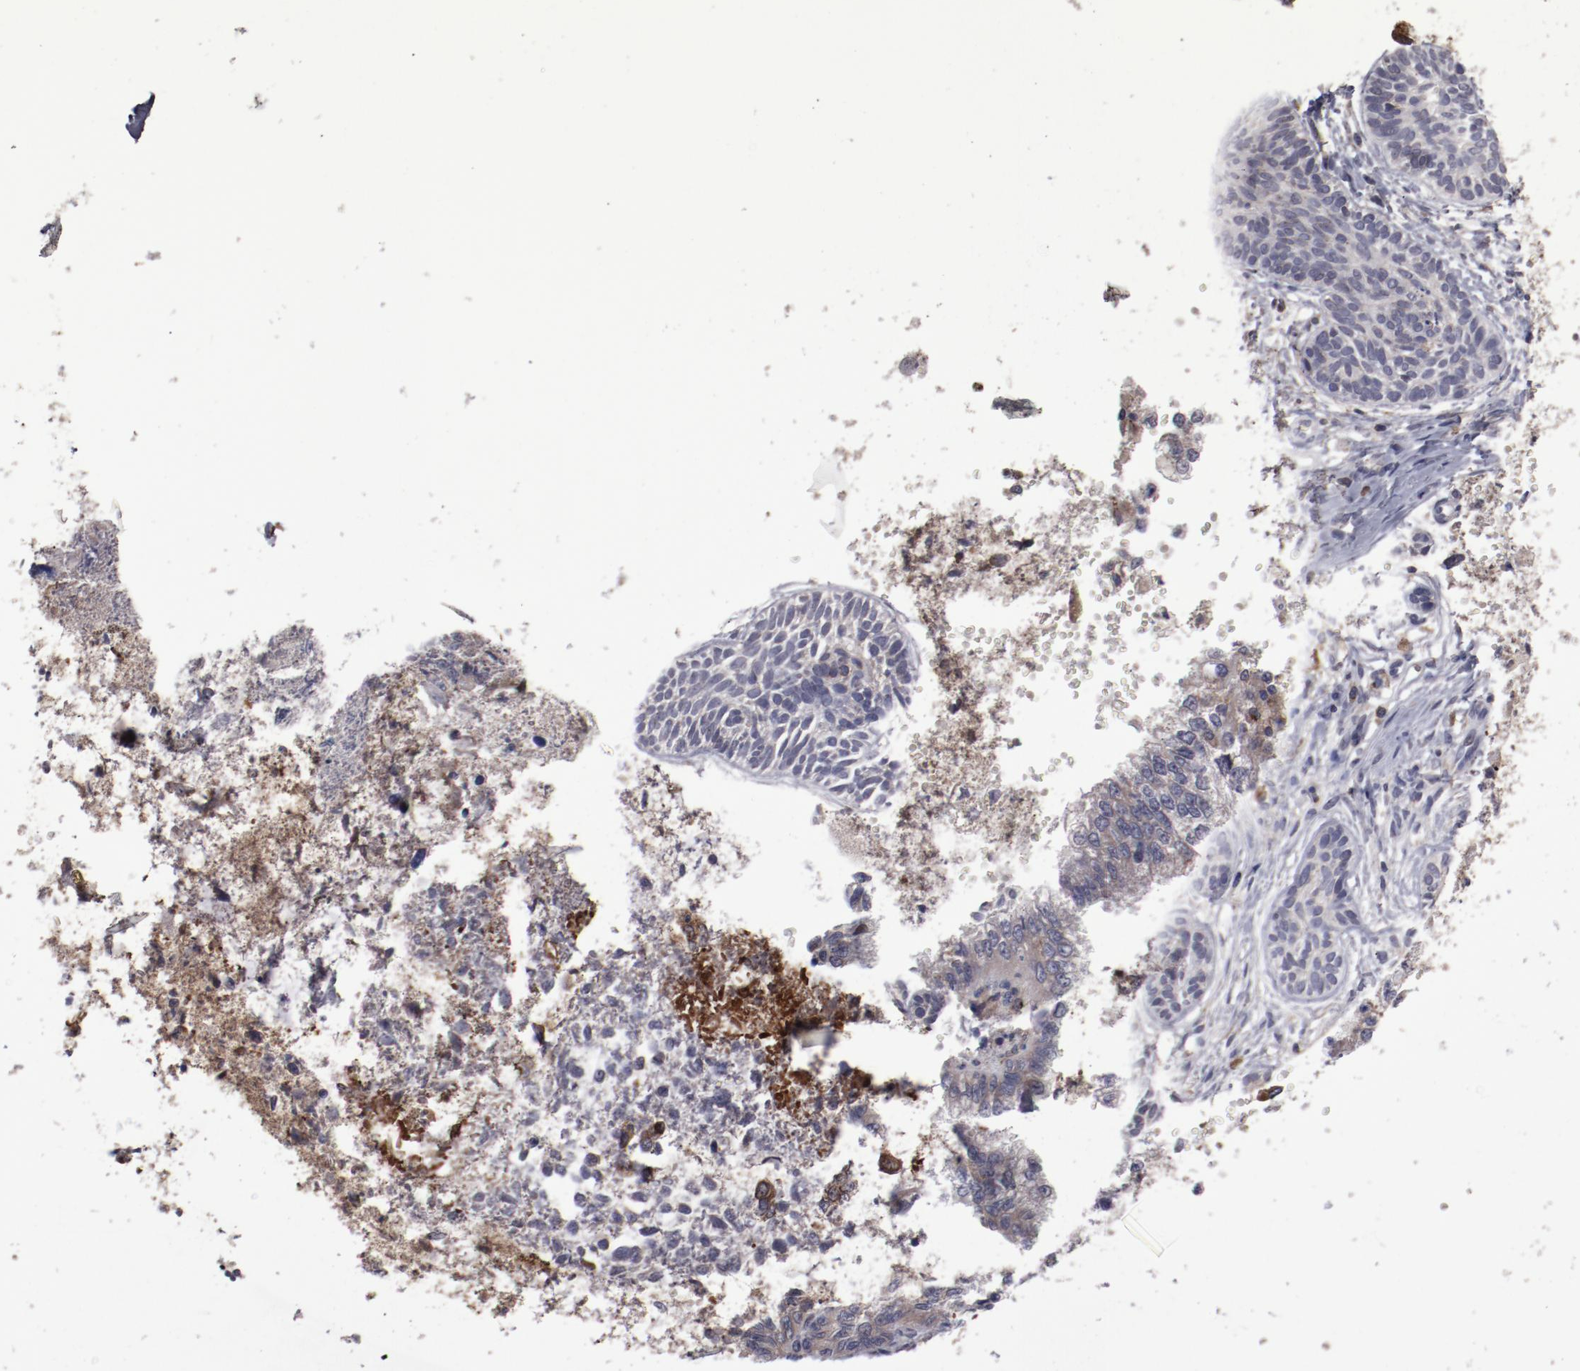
{"staining": {"intensity": "weak", "quantity": "<25%", "location": "cytoplasmic/membranous"}, "tissue": "skin cancer", "cell_type": "Tumor cells", "image_type": "cancer", "snomed": [{"axis": "morphology", "description": "Normal tissue, NOS"}, {"axis": "morphology", "description": "Basal cell carcinoma"}, {"axis": "topography", "description": "Skin"}], "caption": "Human skin cancer stained for a protein using IHC displays no expression in tumor cells.", "gene": "IL12A", "patient": {"sex": "male", "age": 63}}